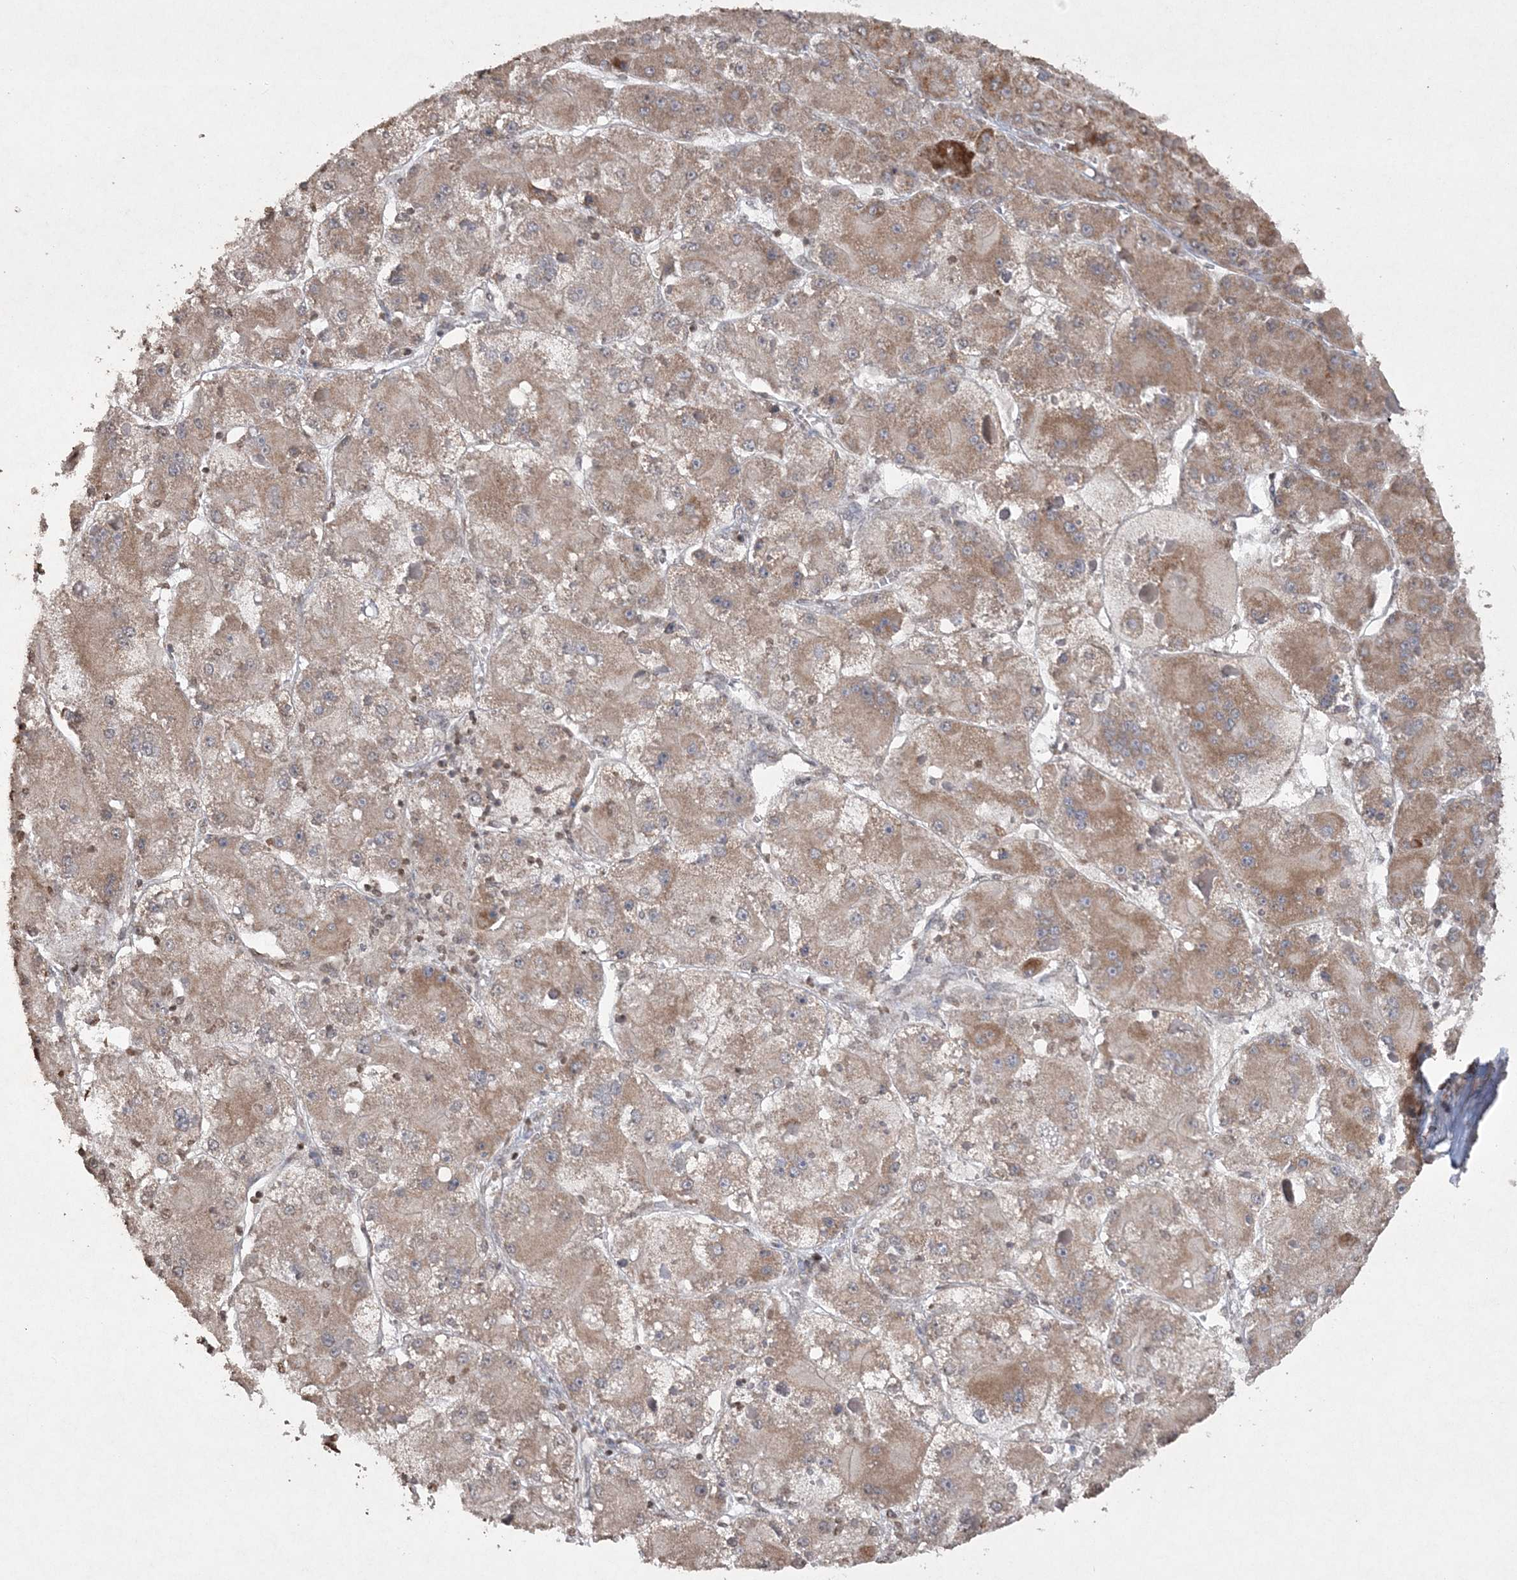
{"staining": {"intensity": "moderate", "quantity": ">75%", "location": "cytoplasmic/membranous"}, "tissue": "liver cancer", "cell_type": "Tumor cells", "image_type": "cancer", "snomed": [{"axis": "morphology", "description": "Carcinoma, Hepatocellular, NOS"}, {"axis": "topography", "description": "Liver"}], "caption": "High-power microscopy captured an immunohistochemistry (IHC) histopathology image of liver cancer, revealing moderate cytoplasmic/membranous expression in approximately >75% of tumor cells.", "gene": "TTC7A", "patient": {"sex": "female", "age": 73}}